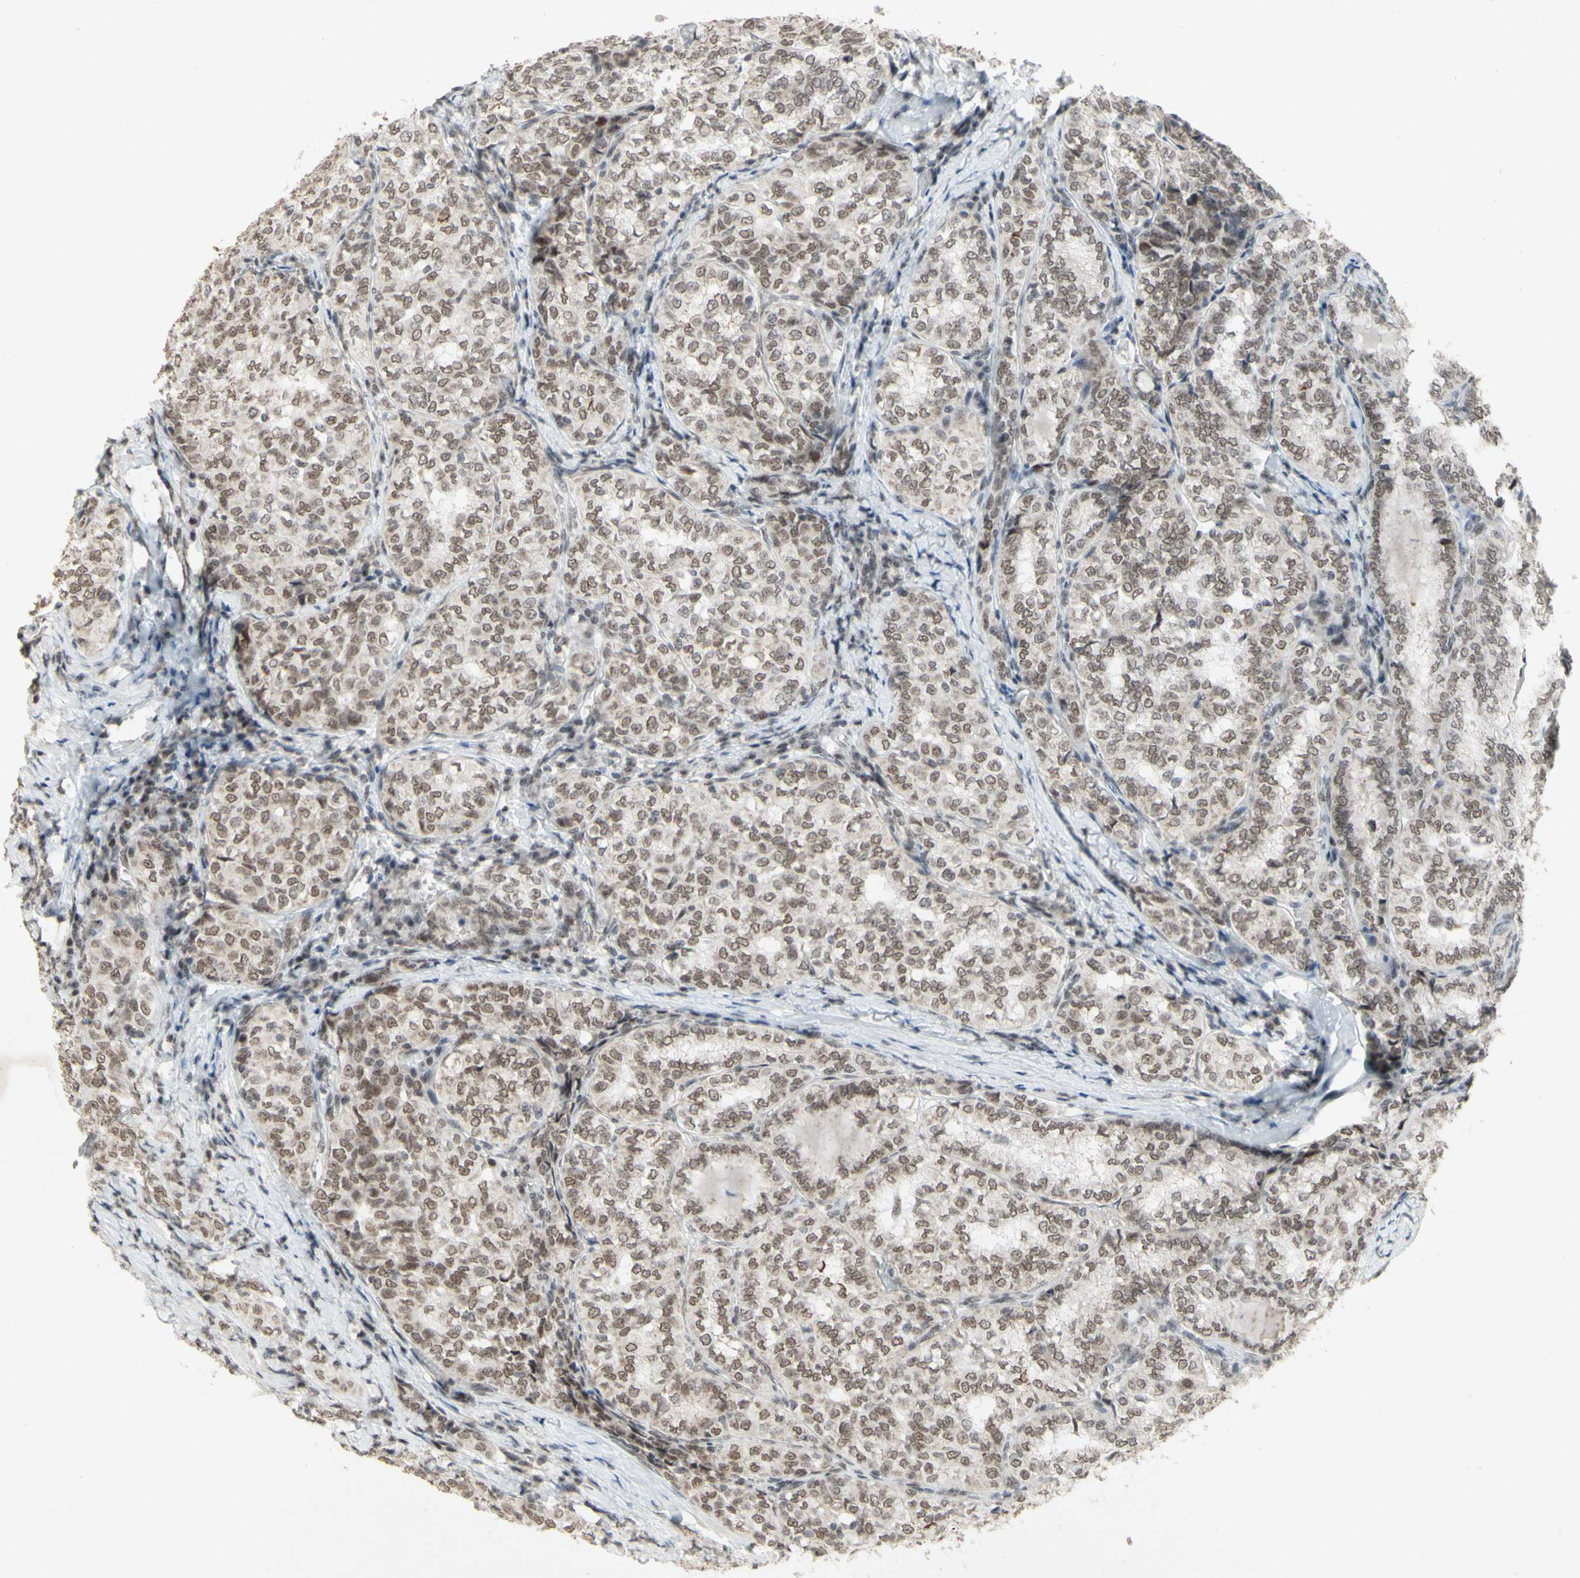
{"staining": {"intensity": "moderate", "quantity": ">75%", "location": "nuclear"}, "tissue": "thyroid cancer", "cell_type": "Tumor cells", "image_type": "cancer", "snomed": [{"axis": "morphology", "description": "Normal tissue, NOS"}, {"axis": "morphology", "description": "Papillary adenocarcinoma, NOS"}, {"axis": "topography", "description": "Thyroid gland"}], "caption": "Immunohistochemical staining of human thyroid papillary adenocarcinoma exhibits medium levels of moderate nuclear protein positivity in approximately >75% of tumor cells.", "gene": "CENPB", "patient": {"sex": "female", "age": 30}}